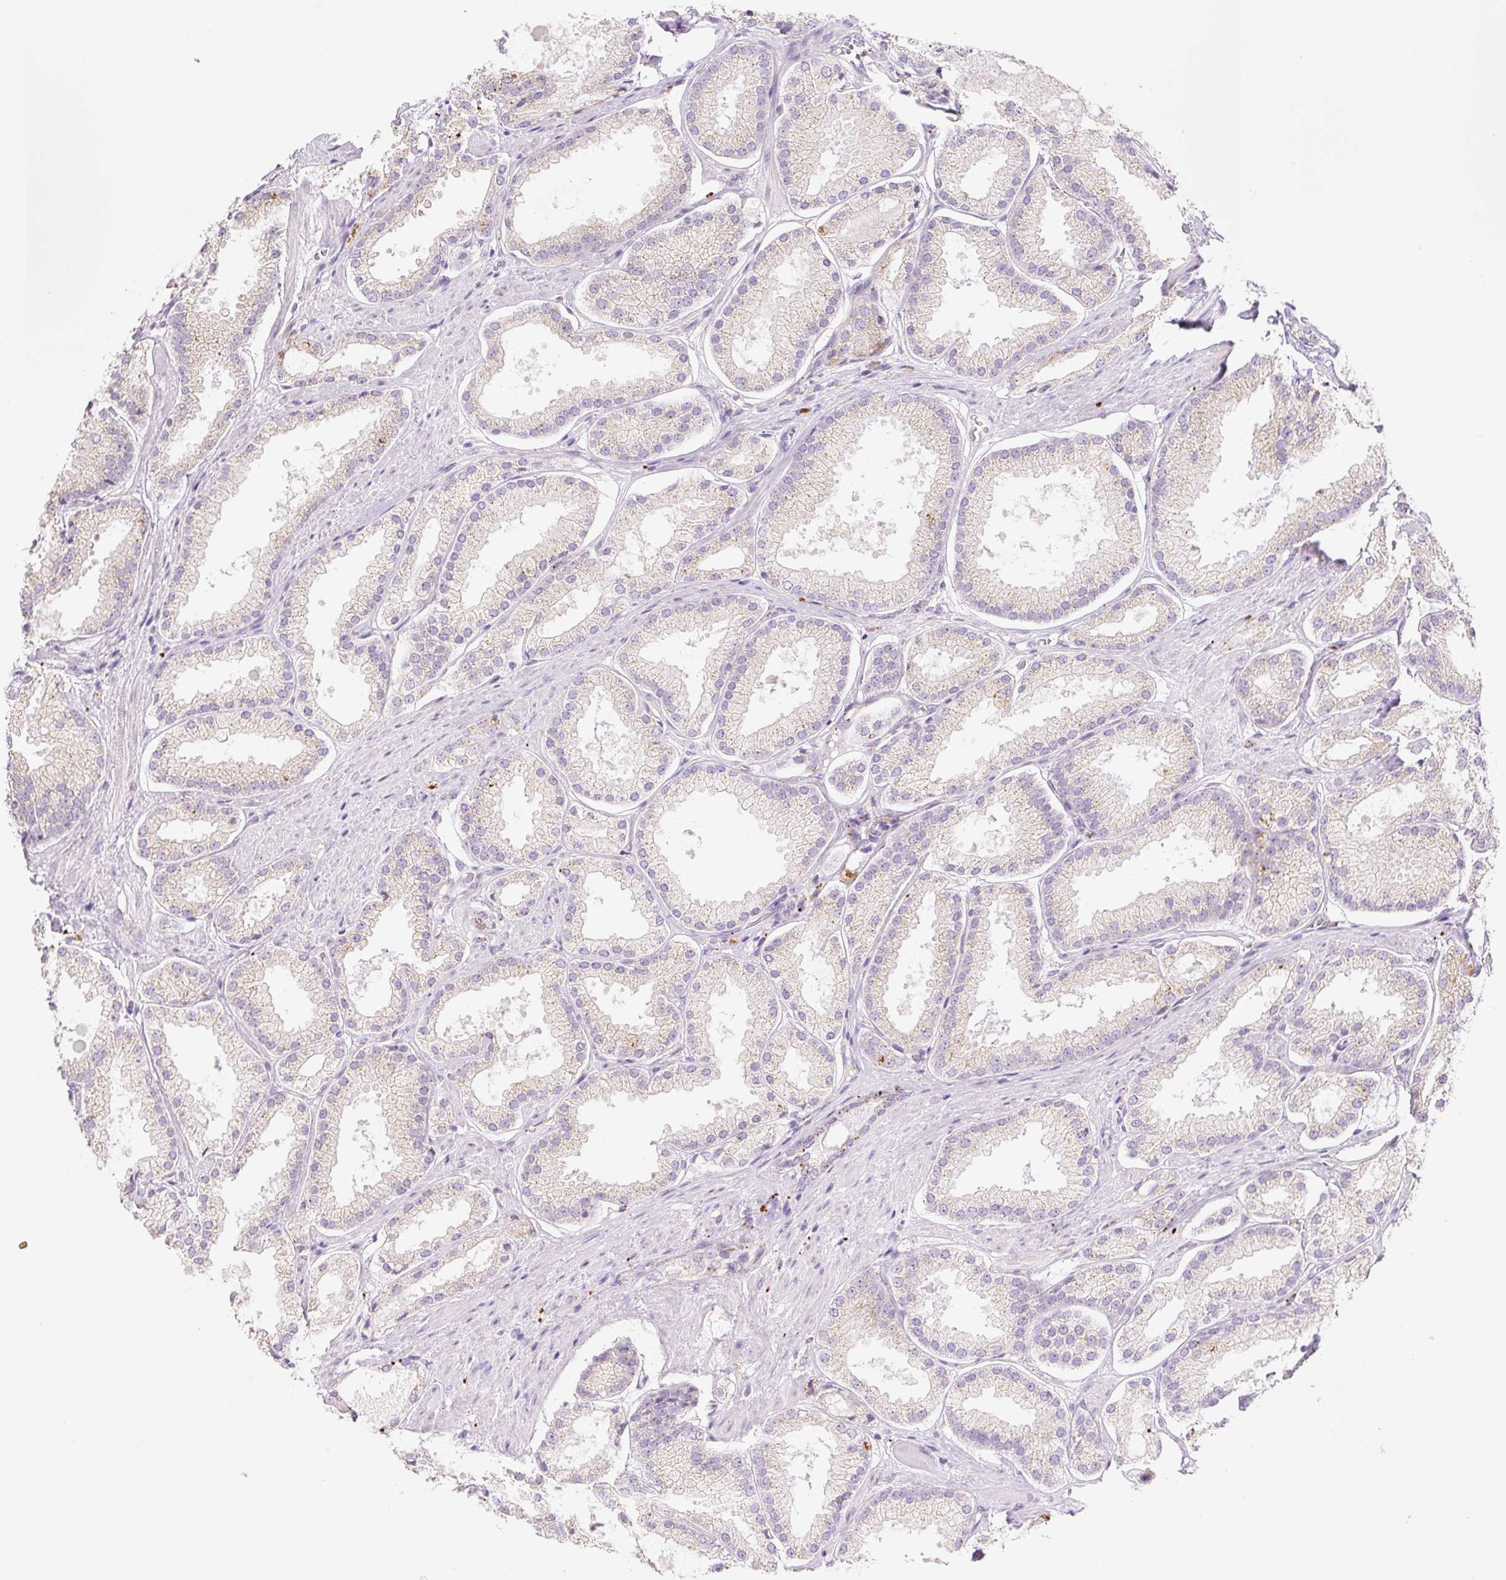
{"staining": {"intensity": "weak", "quantity": "<25%", "location": "cytoplasmic/membranous"}, "tissue": "prostate cancer", "cell_type": "Tumor cells", "image_type": "cancer", "snomed": [{"axis": "morphology", "description": "Adenocarcinoma, High grade"}, {"axis": "topography", "description": "Prostate"}], "caption": "High magnification brightfield microscopy of prostate cancer stained with DAB (brown) and counterstained with hematoxylin (blue): tumor cells show no significant staining.", "gene": "CLEC3A", "patient": {"sex": "male", "age": 68}}